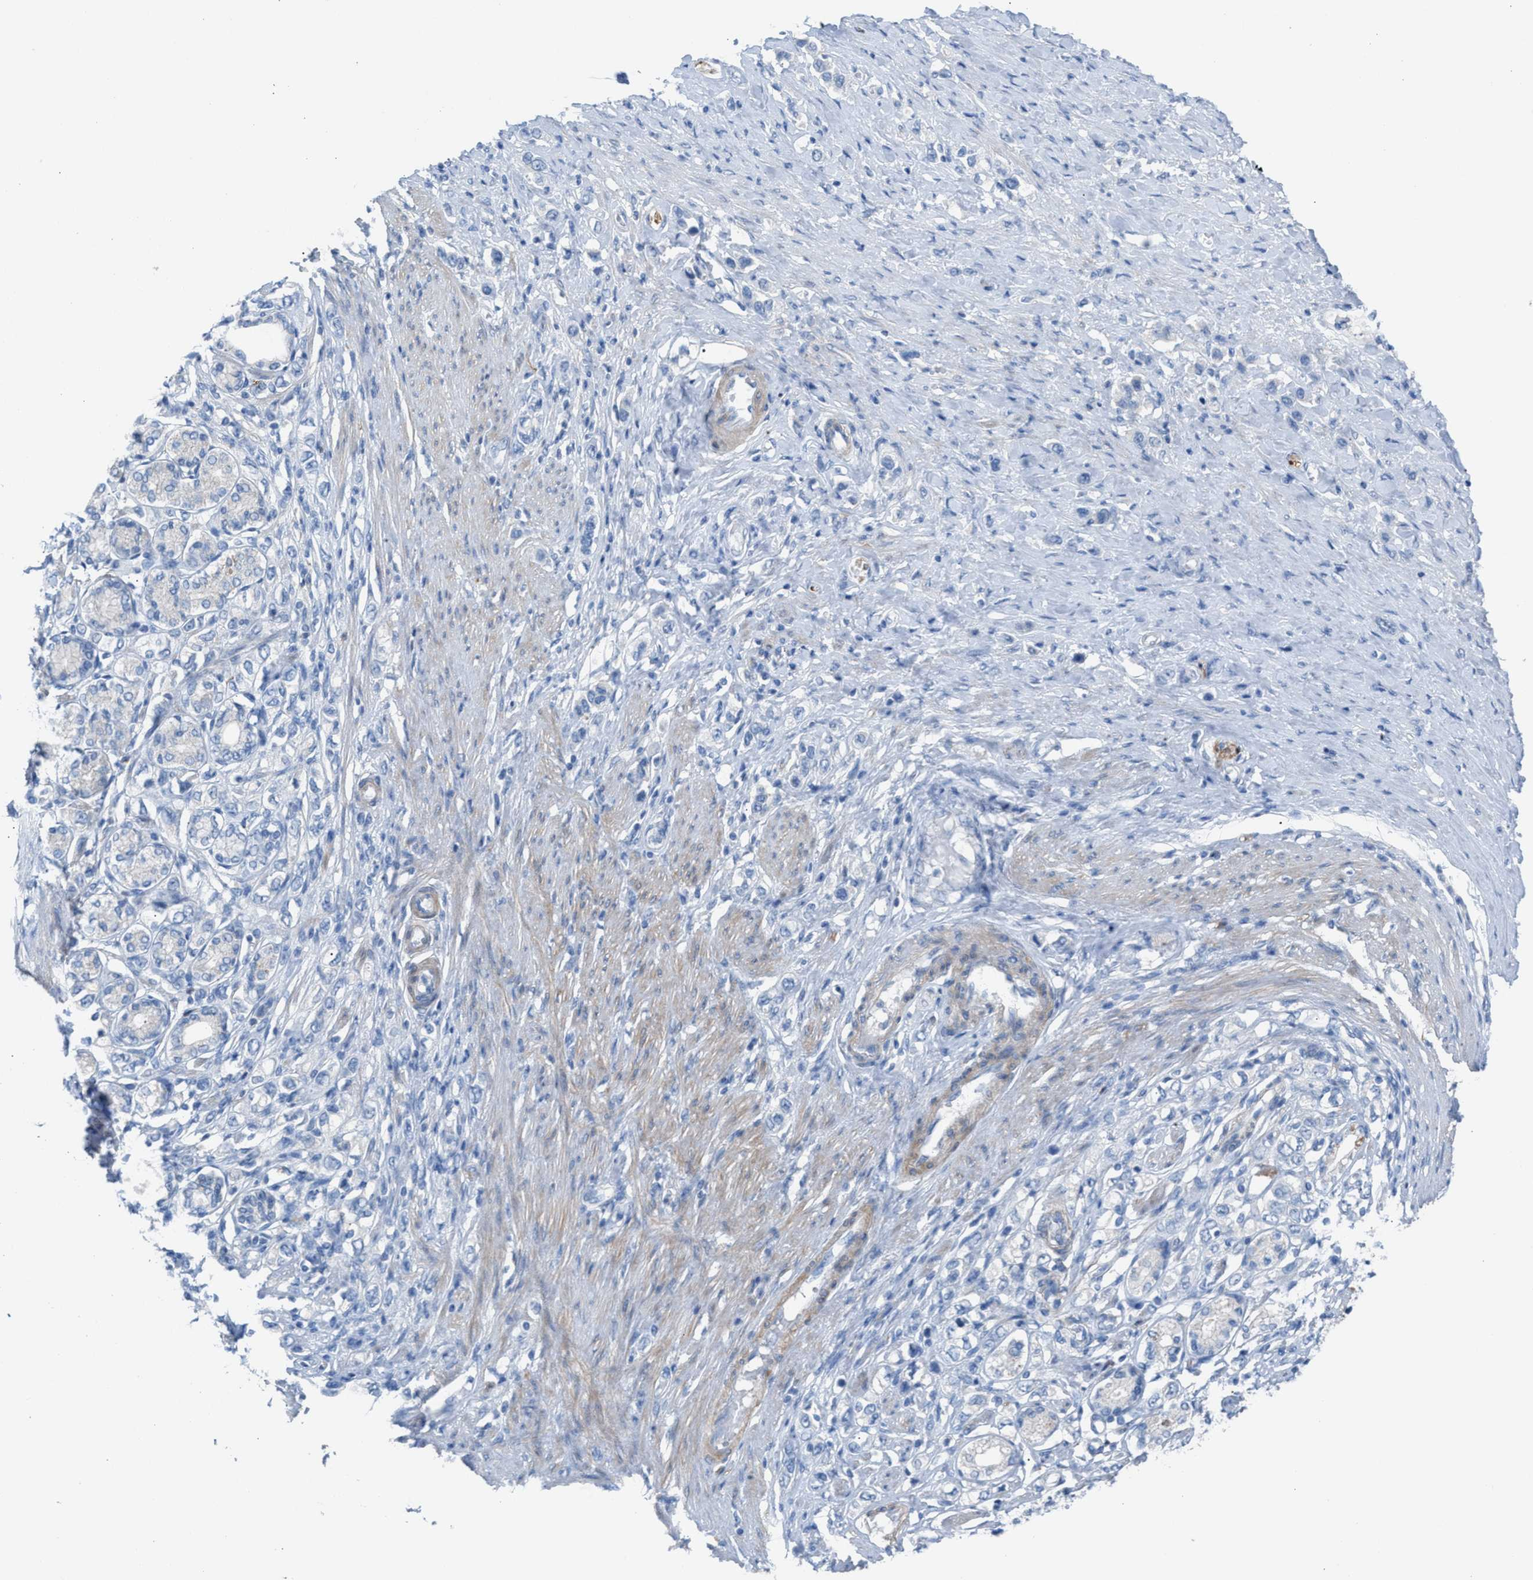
{"staining": {"intensity": "negative", "quantity": "none", "location": "none"}, "tissue": "stomach cancer", "cell_type": "Tumor cells", "image_type": "cancer", "snomed": [{"axis": "morphology", "description": "Adenocarcinoma, NOS"}, {"axis": "topography", "description": "Stomach"}], "caption": "Image shows no protein staining in tumor cells of adenocarcinoma (stomach) tissue.", "gene": "ASPA", "patient": {"sex": "female", "age": 65}}